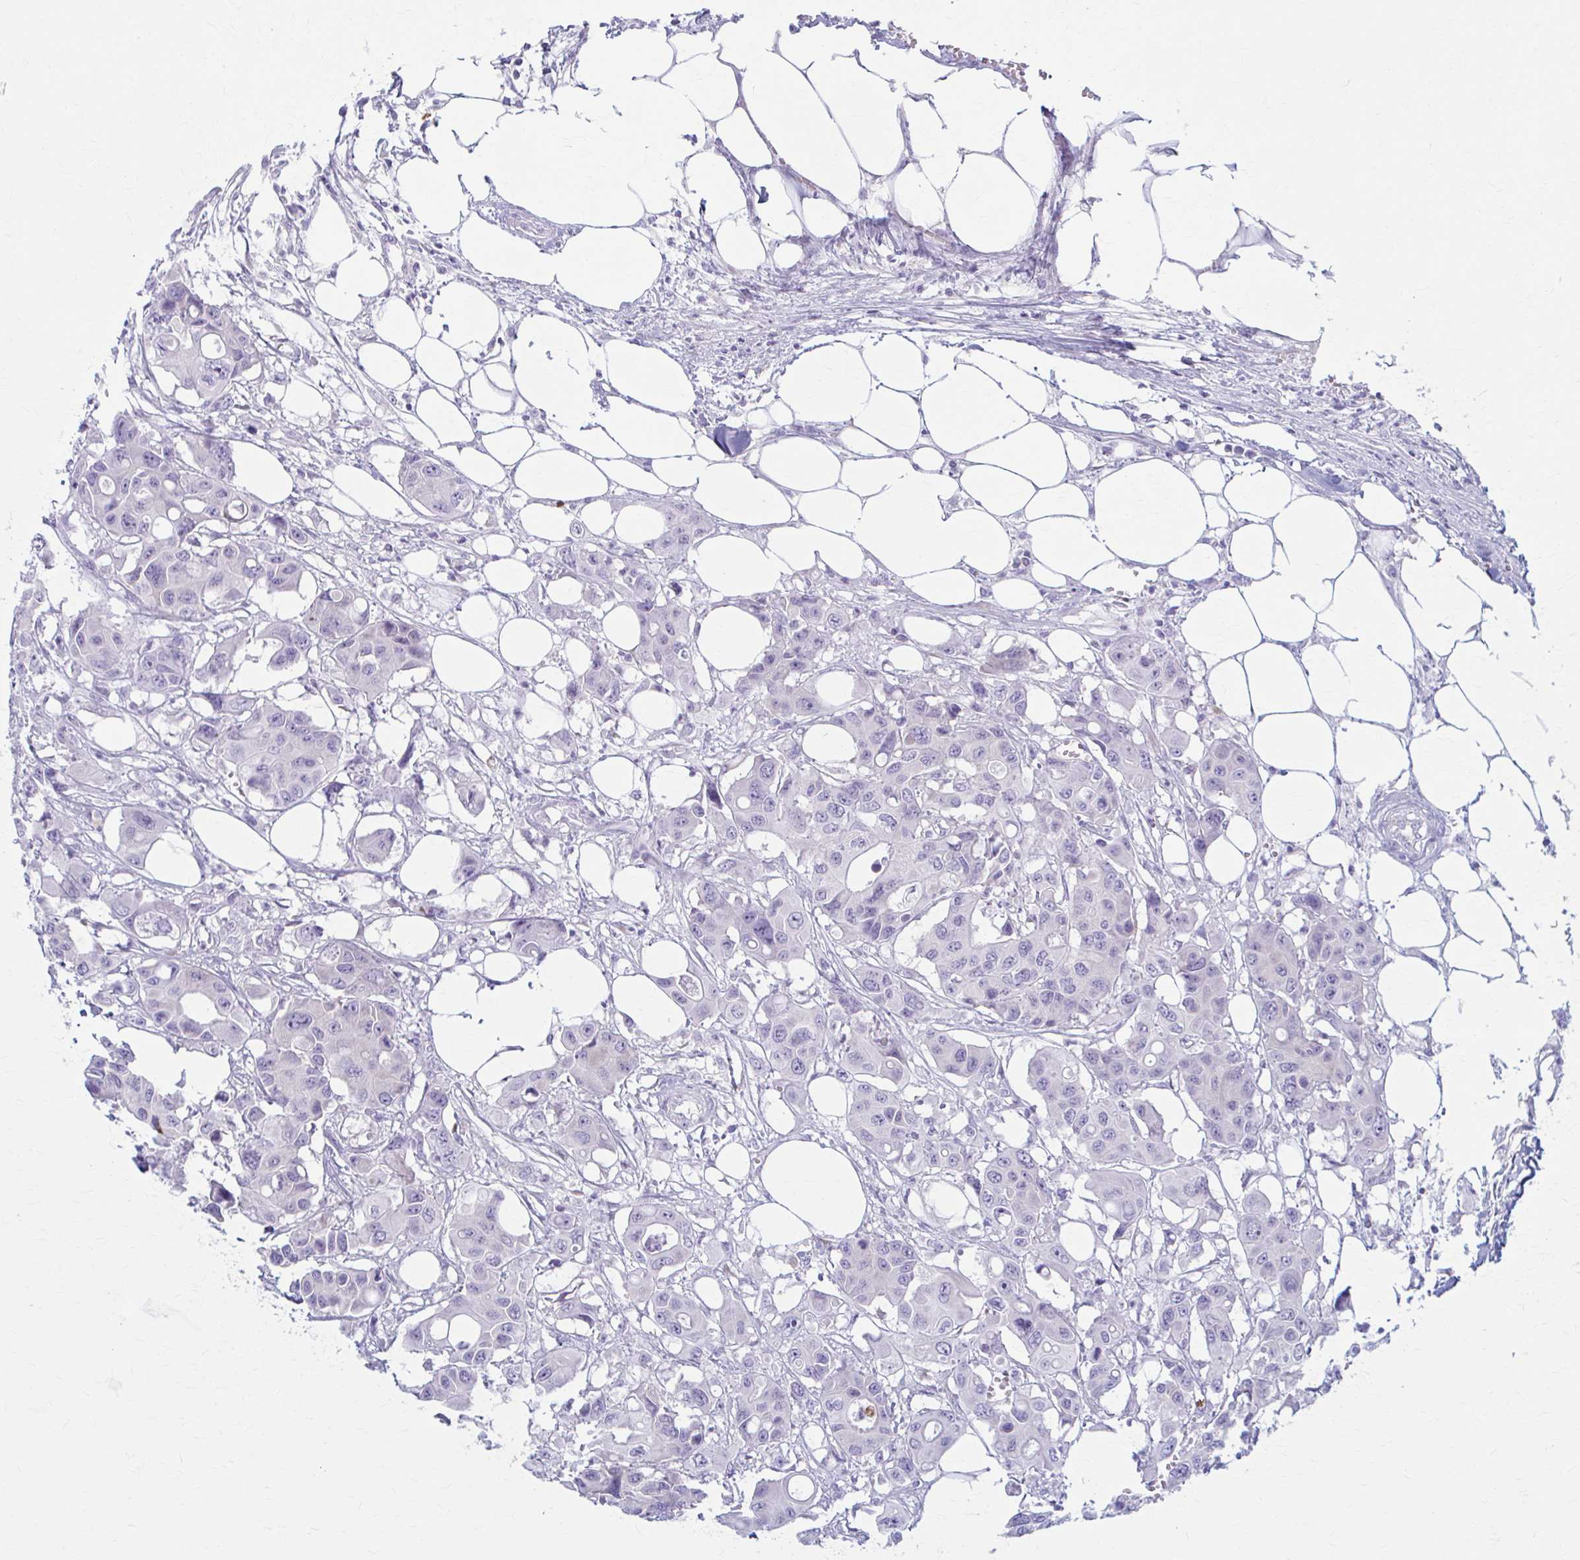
{"staining": {"intensity": "negative", "quantity": "none", "location": "none"}, "tissue": "colorectal cancer", "cell_type": "Tumor cells", "image_type": "cancer", "snomed": [{"axis": "morphology", "description": "Adenocarcinoma, NOS"}, {"axis": "topography", "description": "Colon"}], "caption": "The photomicrograph exhibits no staining of tumor cells in colorectal cancer (adenocarcinoma).", "gene": "PRKRA", "patient": {"sex": "male", "age": 77}}